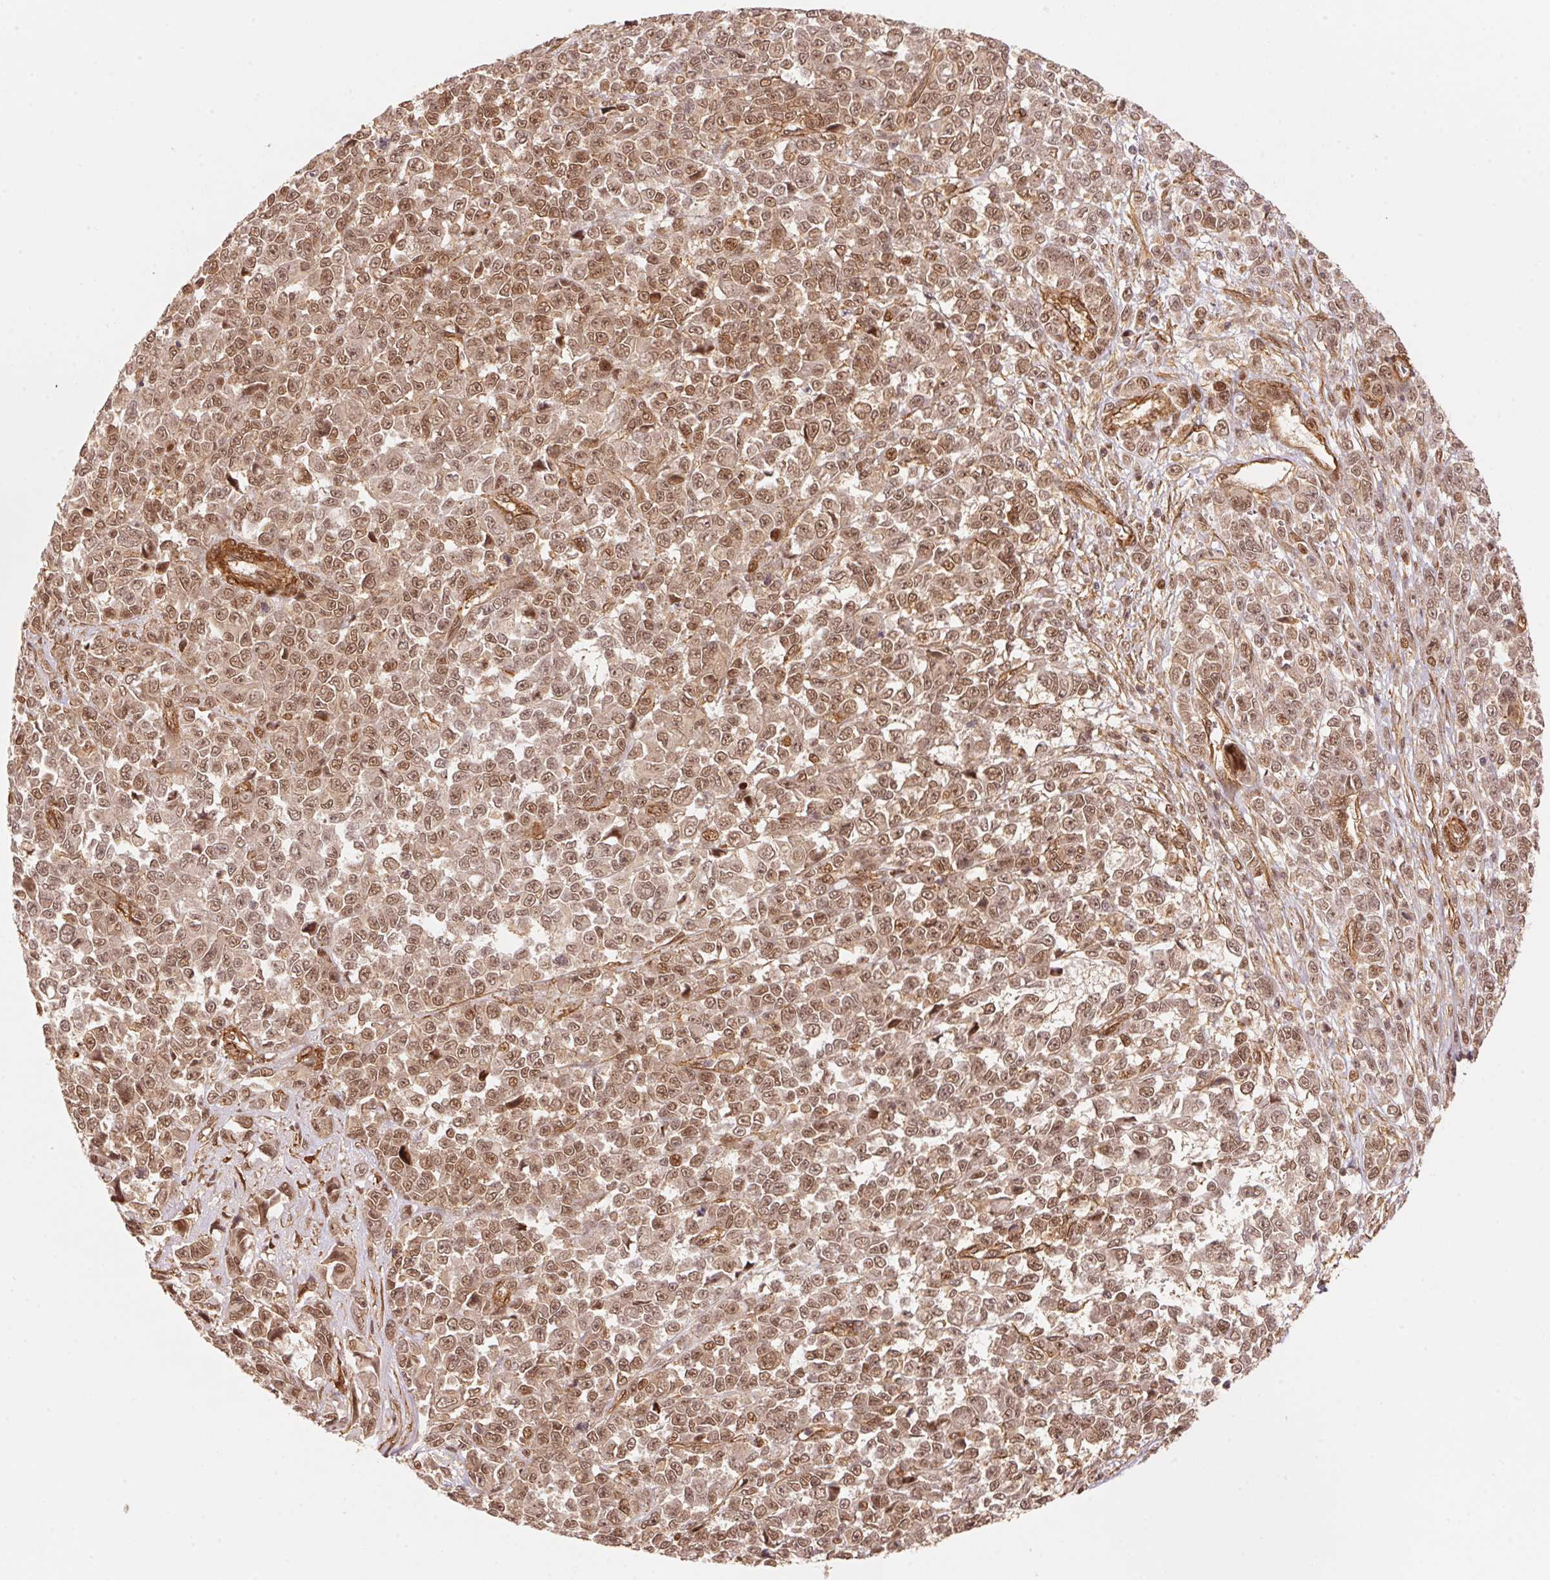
{"staining": {"intensity": "moderate", "quantity": ">75%", "location": "cytoplasmic/membranous,nuclear"}, "tissue": "melanoma", "cell_type": "Tumor cells", "image_type": "cancer", "snomed": [{"axis": "morphology", "description": "Malignant melanoma, NOS"}, {"axis": "topography", "description": "Skin"}], "caption": "Immunohistochemistry staining of malignant melanoma, which reveals medium levels of moderate cytoplasmic/membranous and nuclear staining in about >75% of tumor cells indicating moderate cytoplasmic/membranous and nuclear protein expression. The staining was performed using DAB (brown) for protein detection and nuclei were counterstained in hematoxylin (blue).", "gene": "TNIP2", "patient": {"sex": "female", "age": 95}}